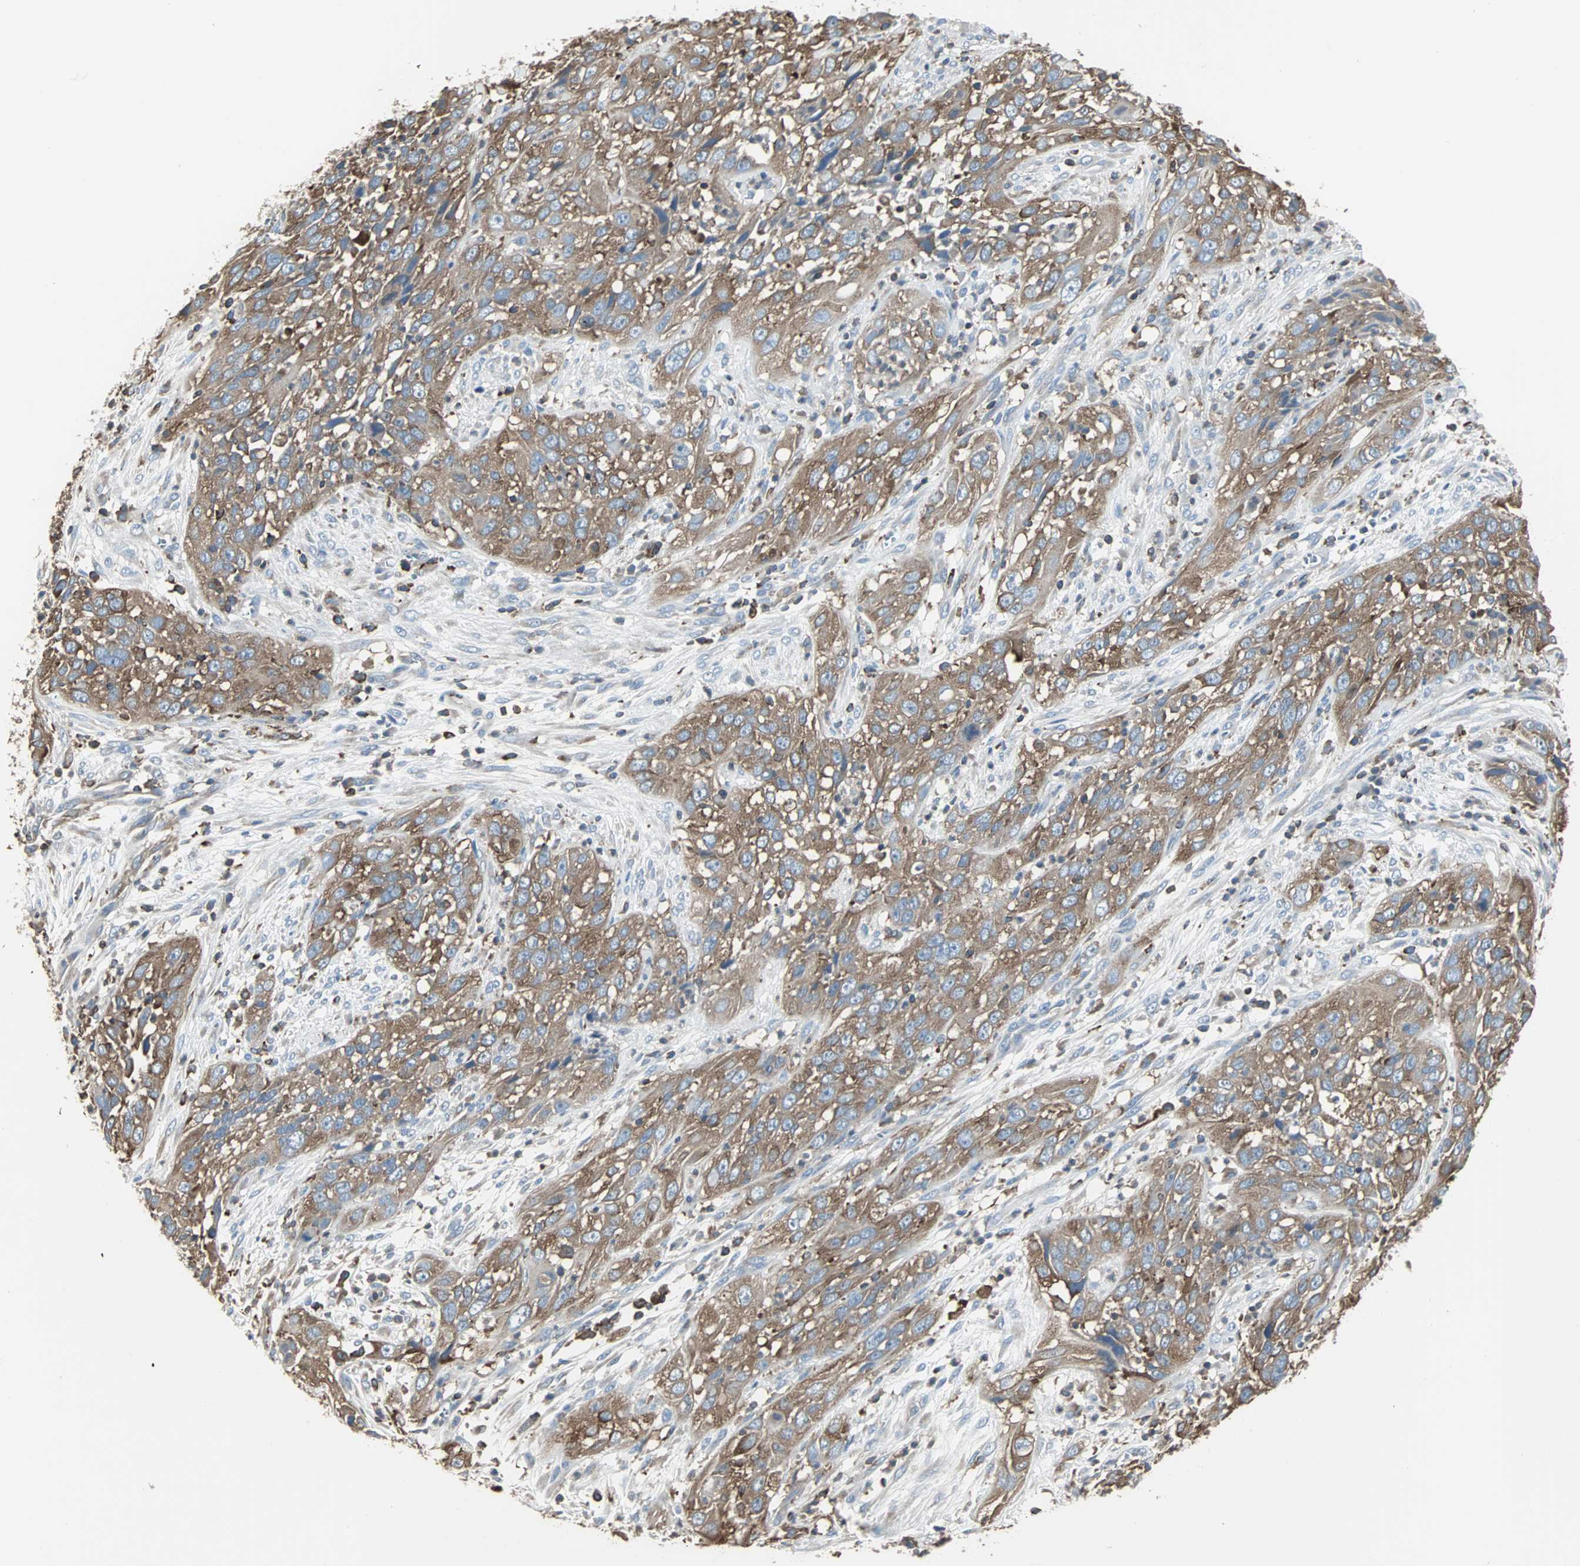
{"staining": {"intensity": "moderate", "quantity": ">75%", "location": "cytoplasmic/membranous"}, "tissue": "cervical cancer", "cell_type": "Tumor cells", "image_type": "cancer", "snomed": [{"axis": "morphology", "description": "Squamous cell carcinoma, NOS"}, {"axis": "topography", "description": "Cervix"}], "caption": "This micrograph shows immunohistochemistry staining of human squamous cell carcinoma (cervical), with medium moderate cytoplasmic/membranous staining in approximately >75% of tumor cells.", "gene": "LRRFIP1", "patient": {"sex": "female", "age": 32}}